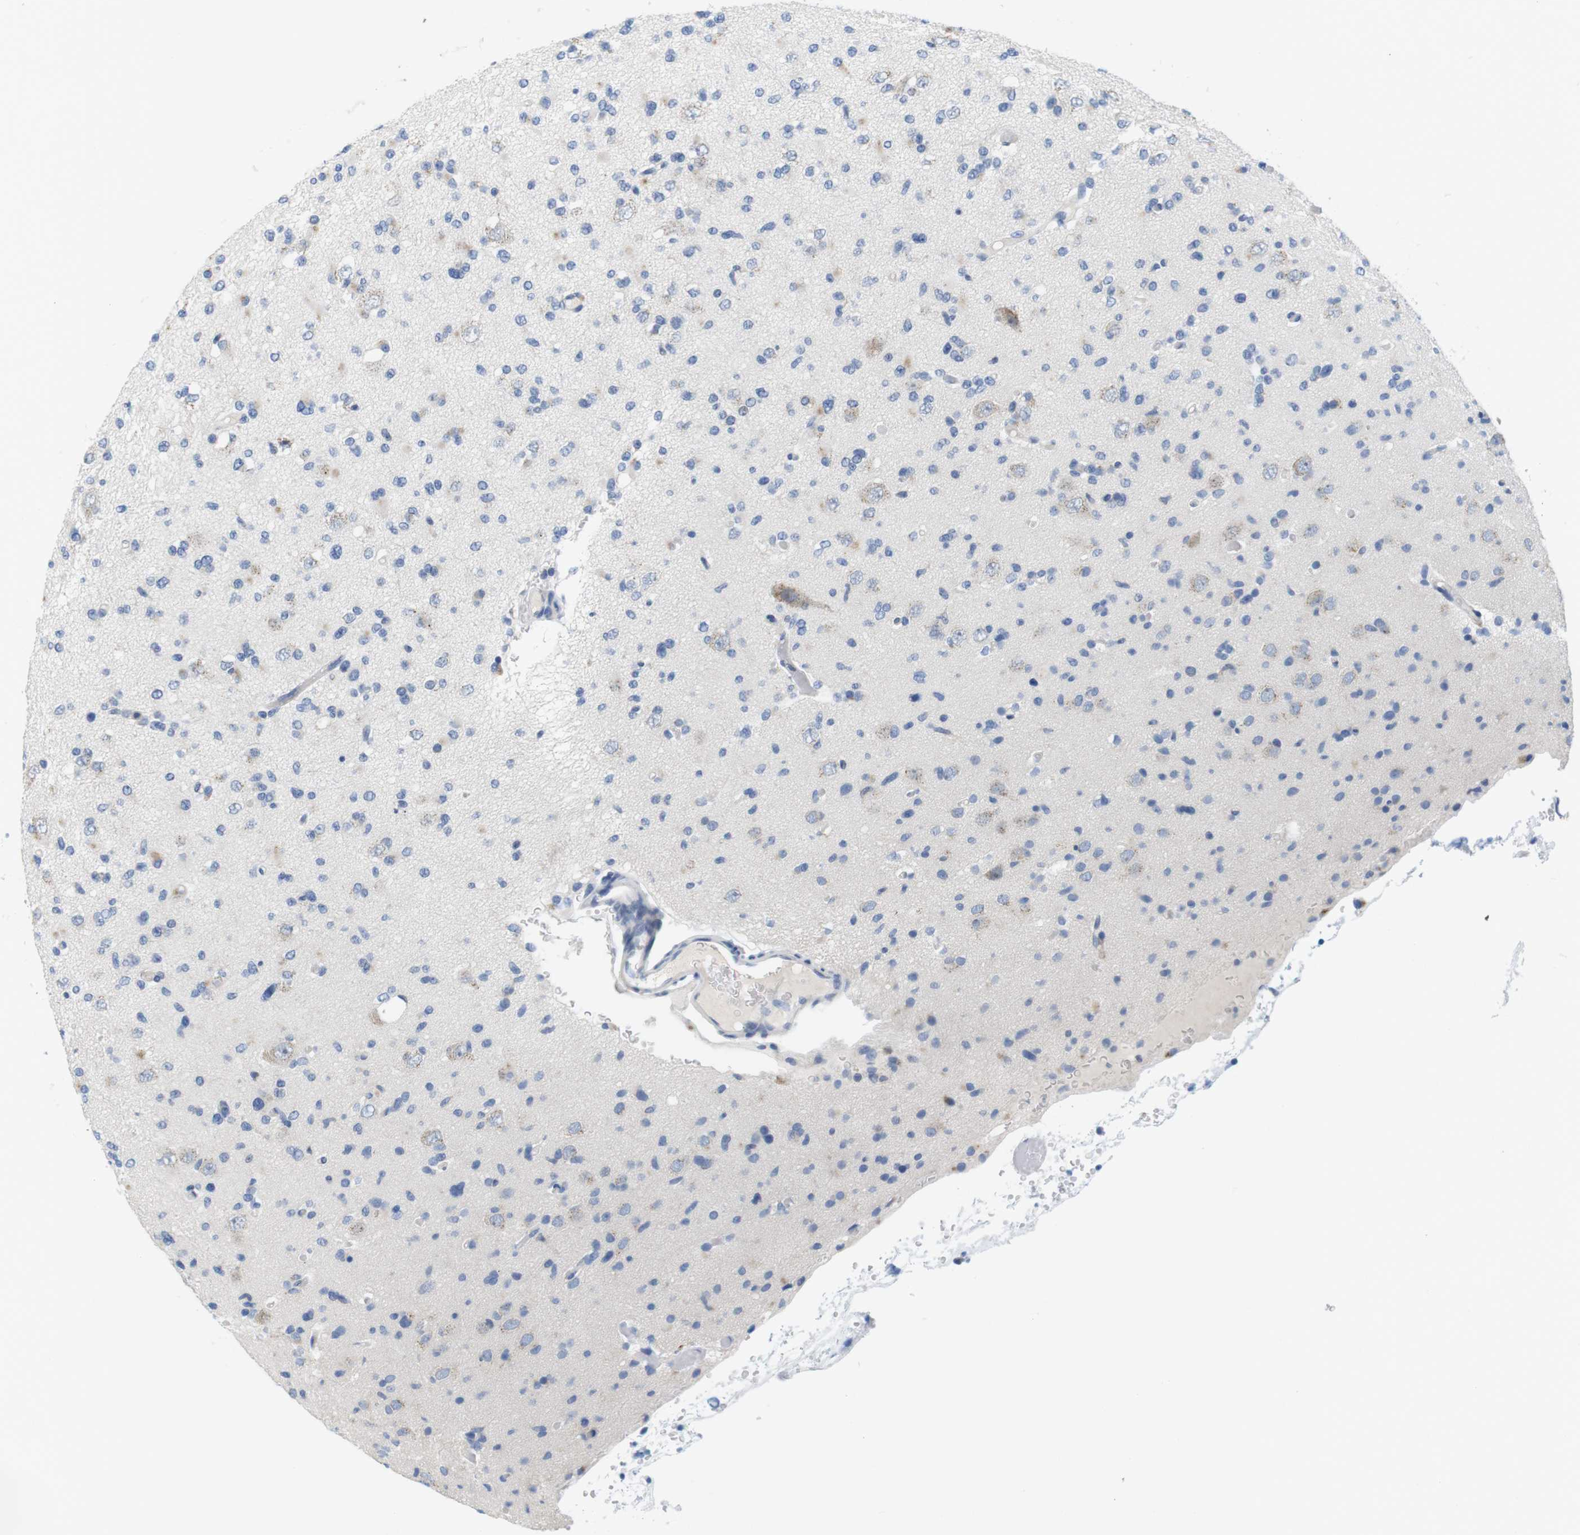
{"staining": {"intensity": "negative", "quantity": "none", "location": "none"}, "tissue": "glioma", "cell_type": "Tumor cells", "image_type": "cancer", "snomed": [{"axis": "morphology", "description": "Glioma, malignant, Low grade"}, {"axis": "topography", "description": "Brain"}], "caption": "Tumor cells show no significant staining in glioma.", "gene": "CNGA2", "patient": {"sex": "female", "age": 22}}